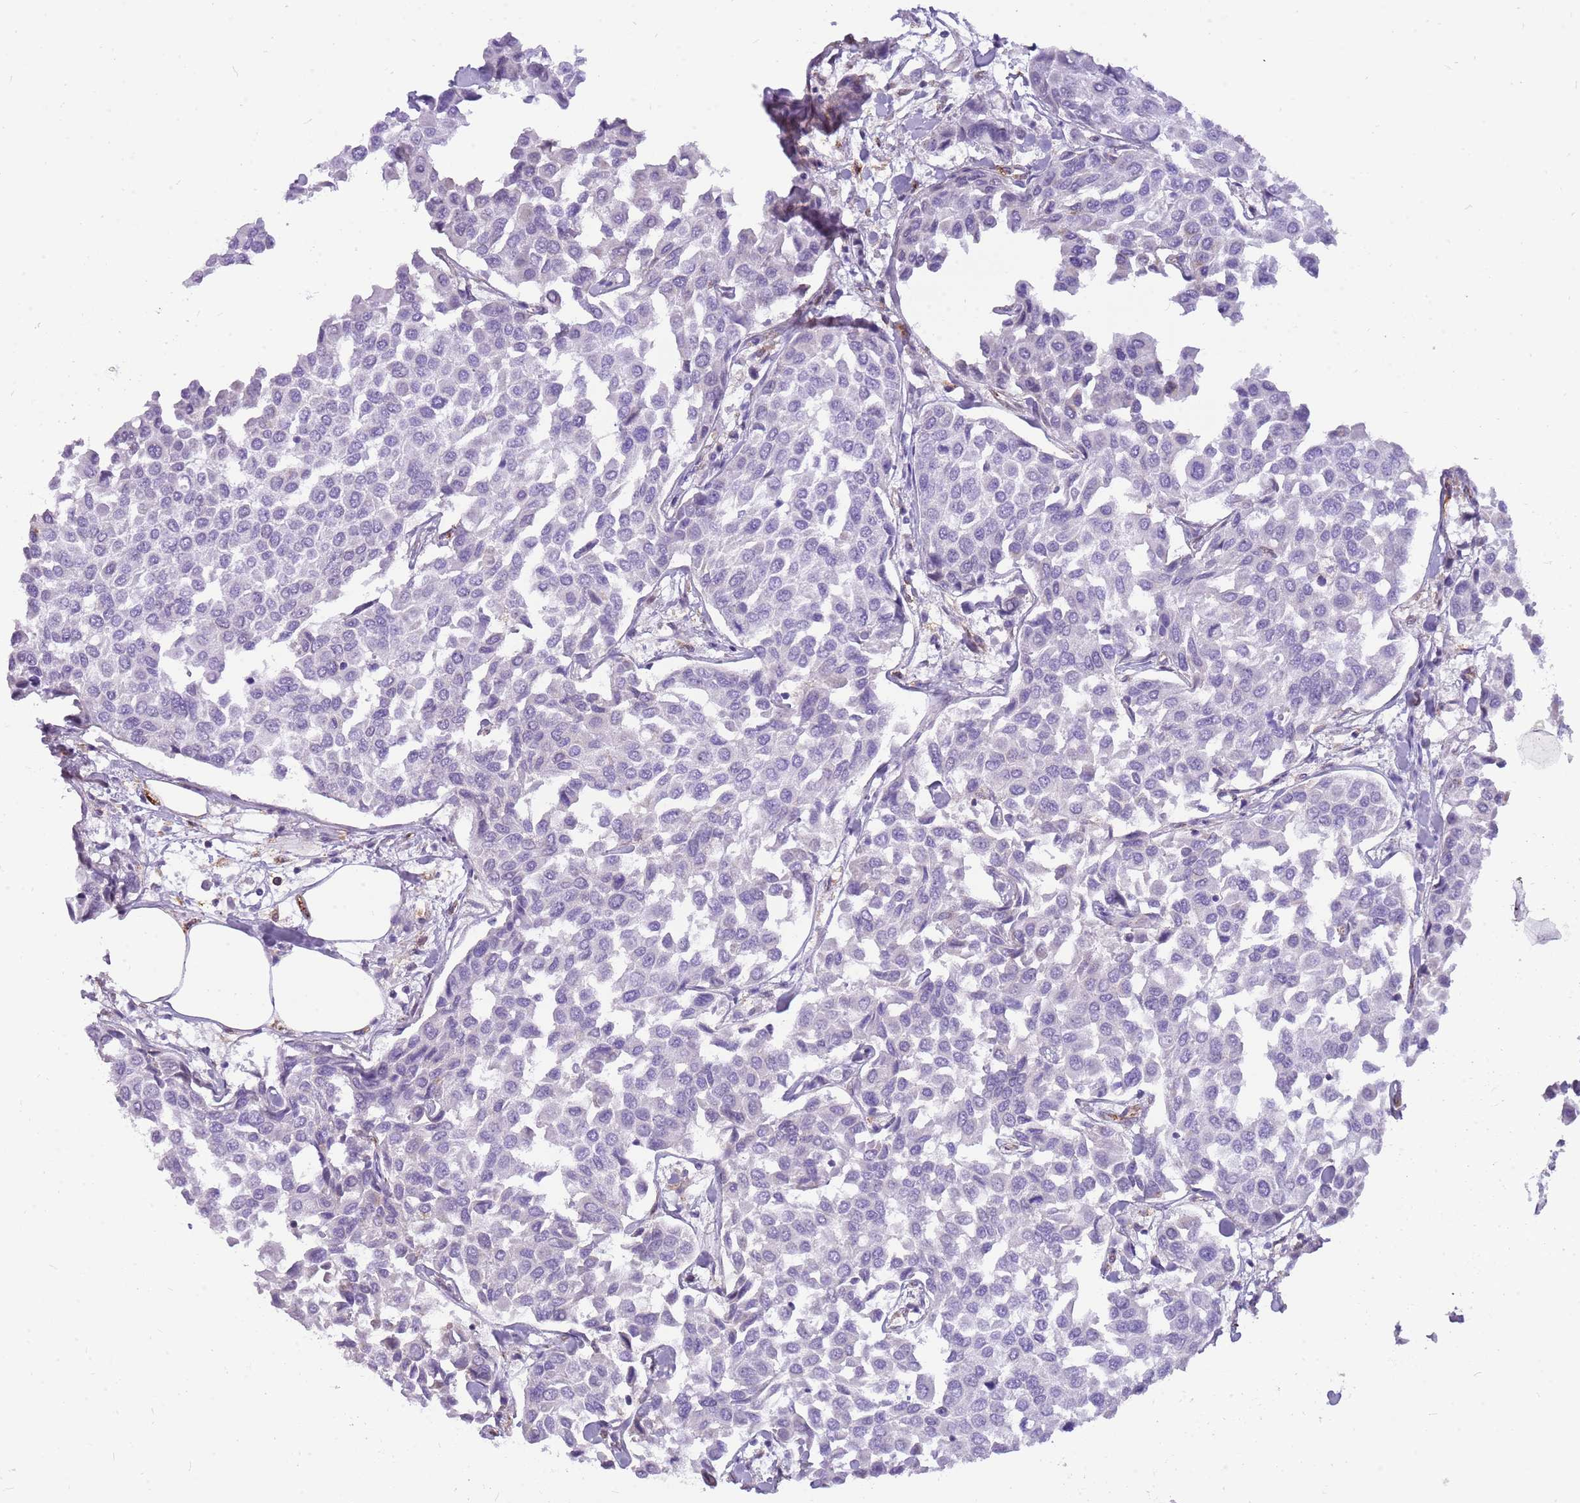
{"staining": {"intensity": "negative", "quantity": "none", "location": "none"}, "tissue": "breast cancer", "cell_type": "Tumor cells", "image_type": "cancer", "snomed": [{"axis": "morphology", "description": "Duct carcinoma"}, {"axis": "topography", "description": "Breast"}], "caption": "A photomicrograph of human breast infiltrating ductal carcinoma is negative for staining in tumor cells.", "gene": "PCNX1", "patient": {"sex": "female", "age": 55}}